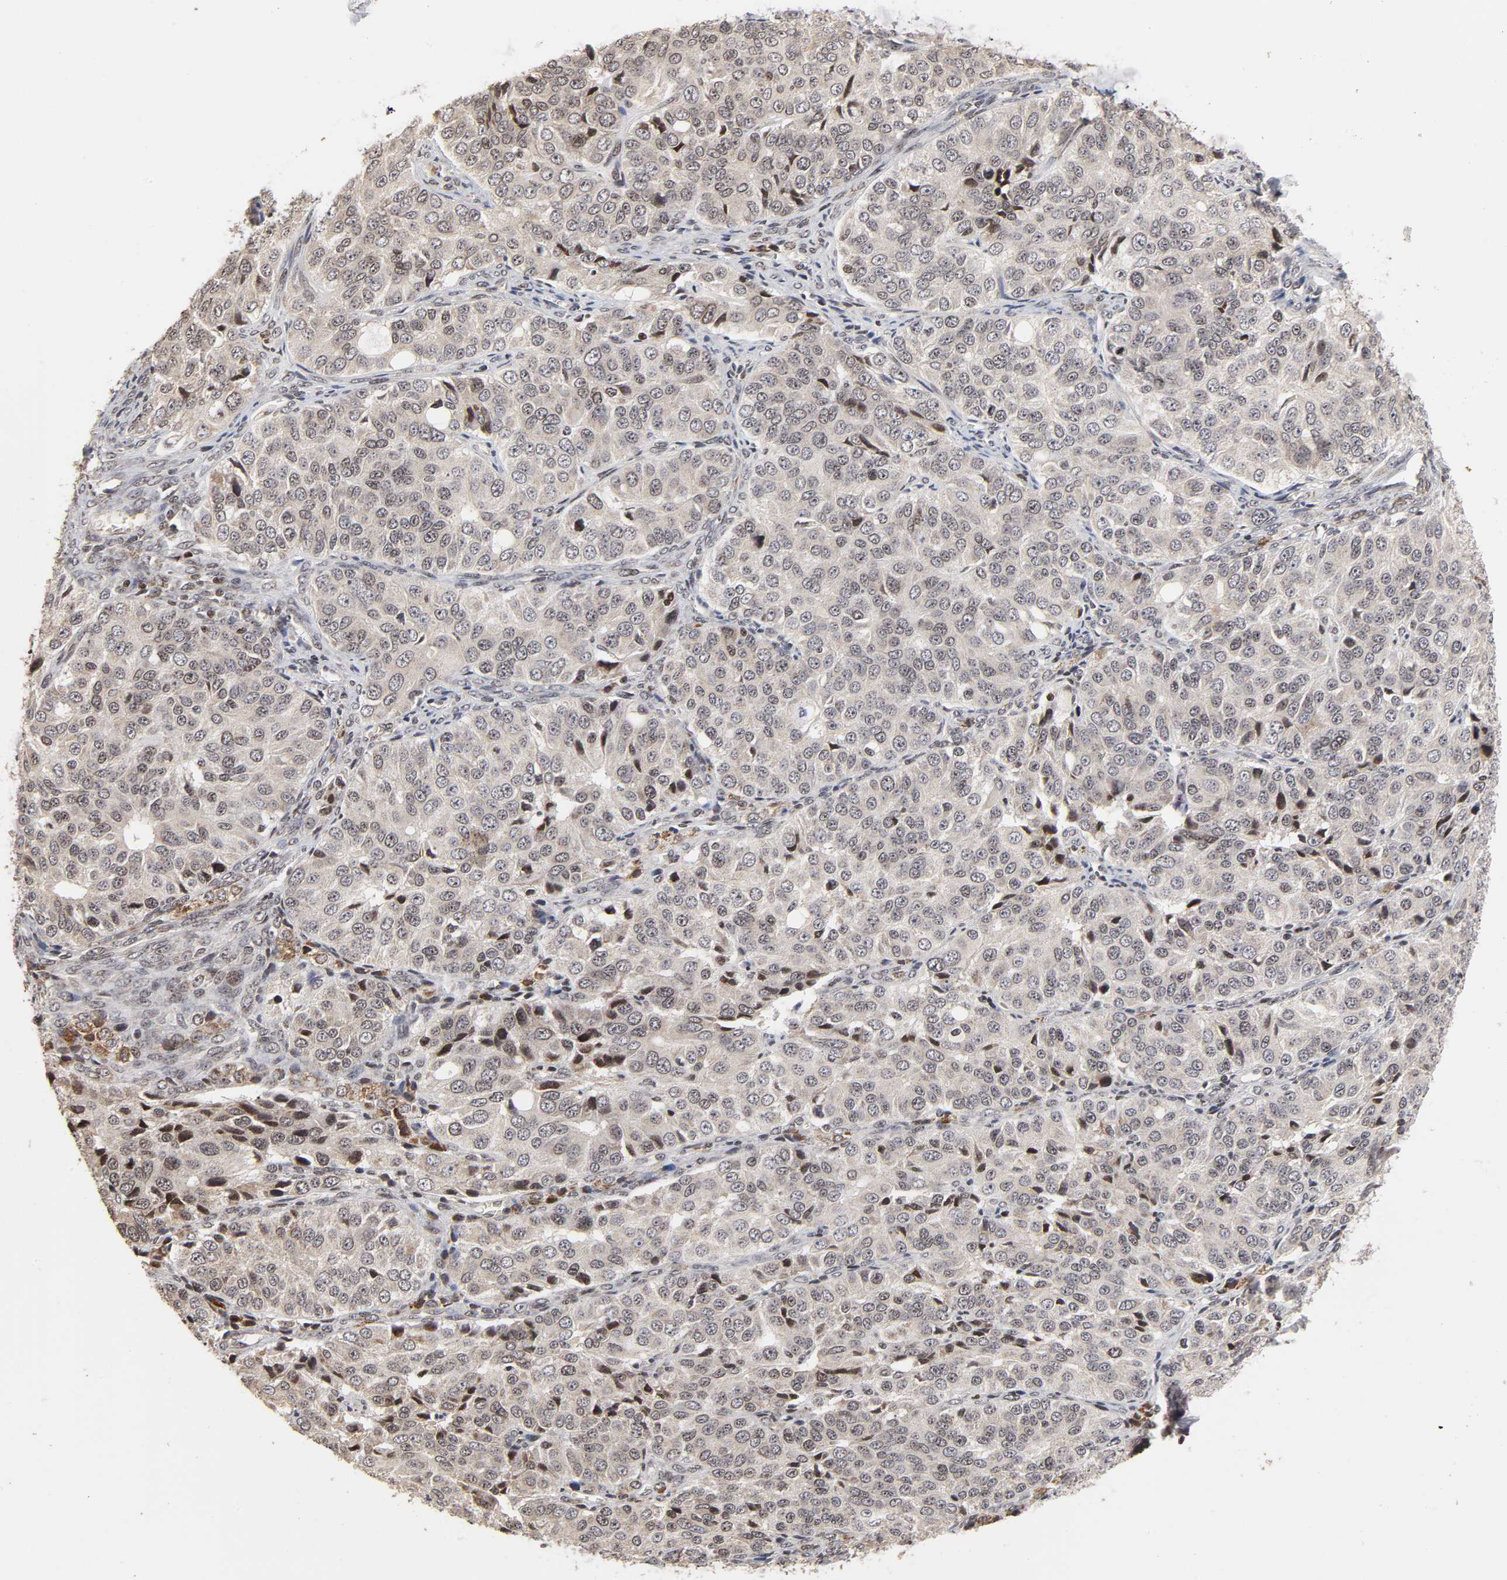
{"staining": {"intensity": "weak", "quantity": ">75%", "location": "cytoplasmic/membranous"}, "tissue": "ovarian cancer", "cell_type": "Tumor cells", "image_type": "cancer", "snomed": [{"axis": "morphology", "description": "Carcinoma, endometroid"}, {"axis": "topography", "description": "Ovary"}], "caption": "Ovarian endometroid carcinoma stained with DAB (3,3'-diaminobenzidine) IHC exhibits low levels of weak cytoplasmic/membranous staining in approximately >75% of tumor cells.", "gene": "ZNF473", "patient": {"sex": "female", "age": 51}}